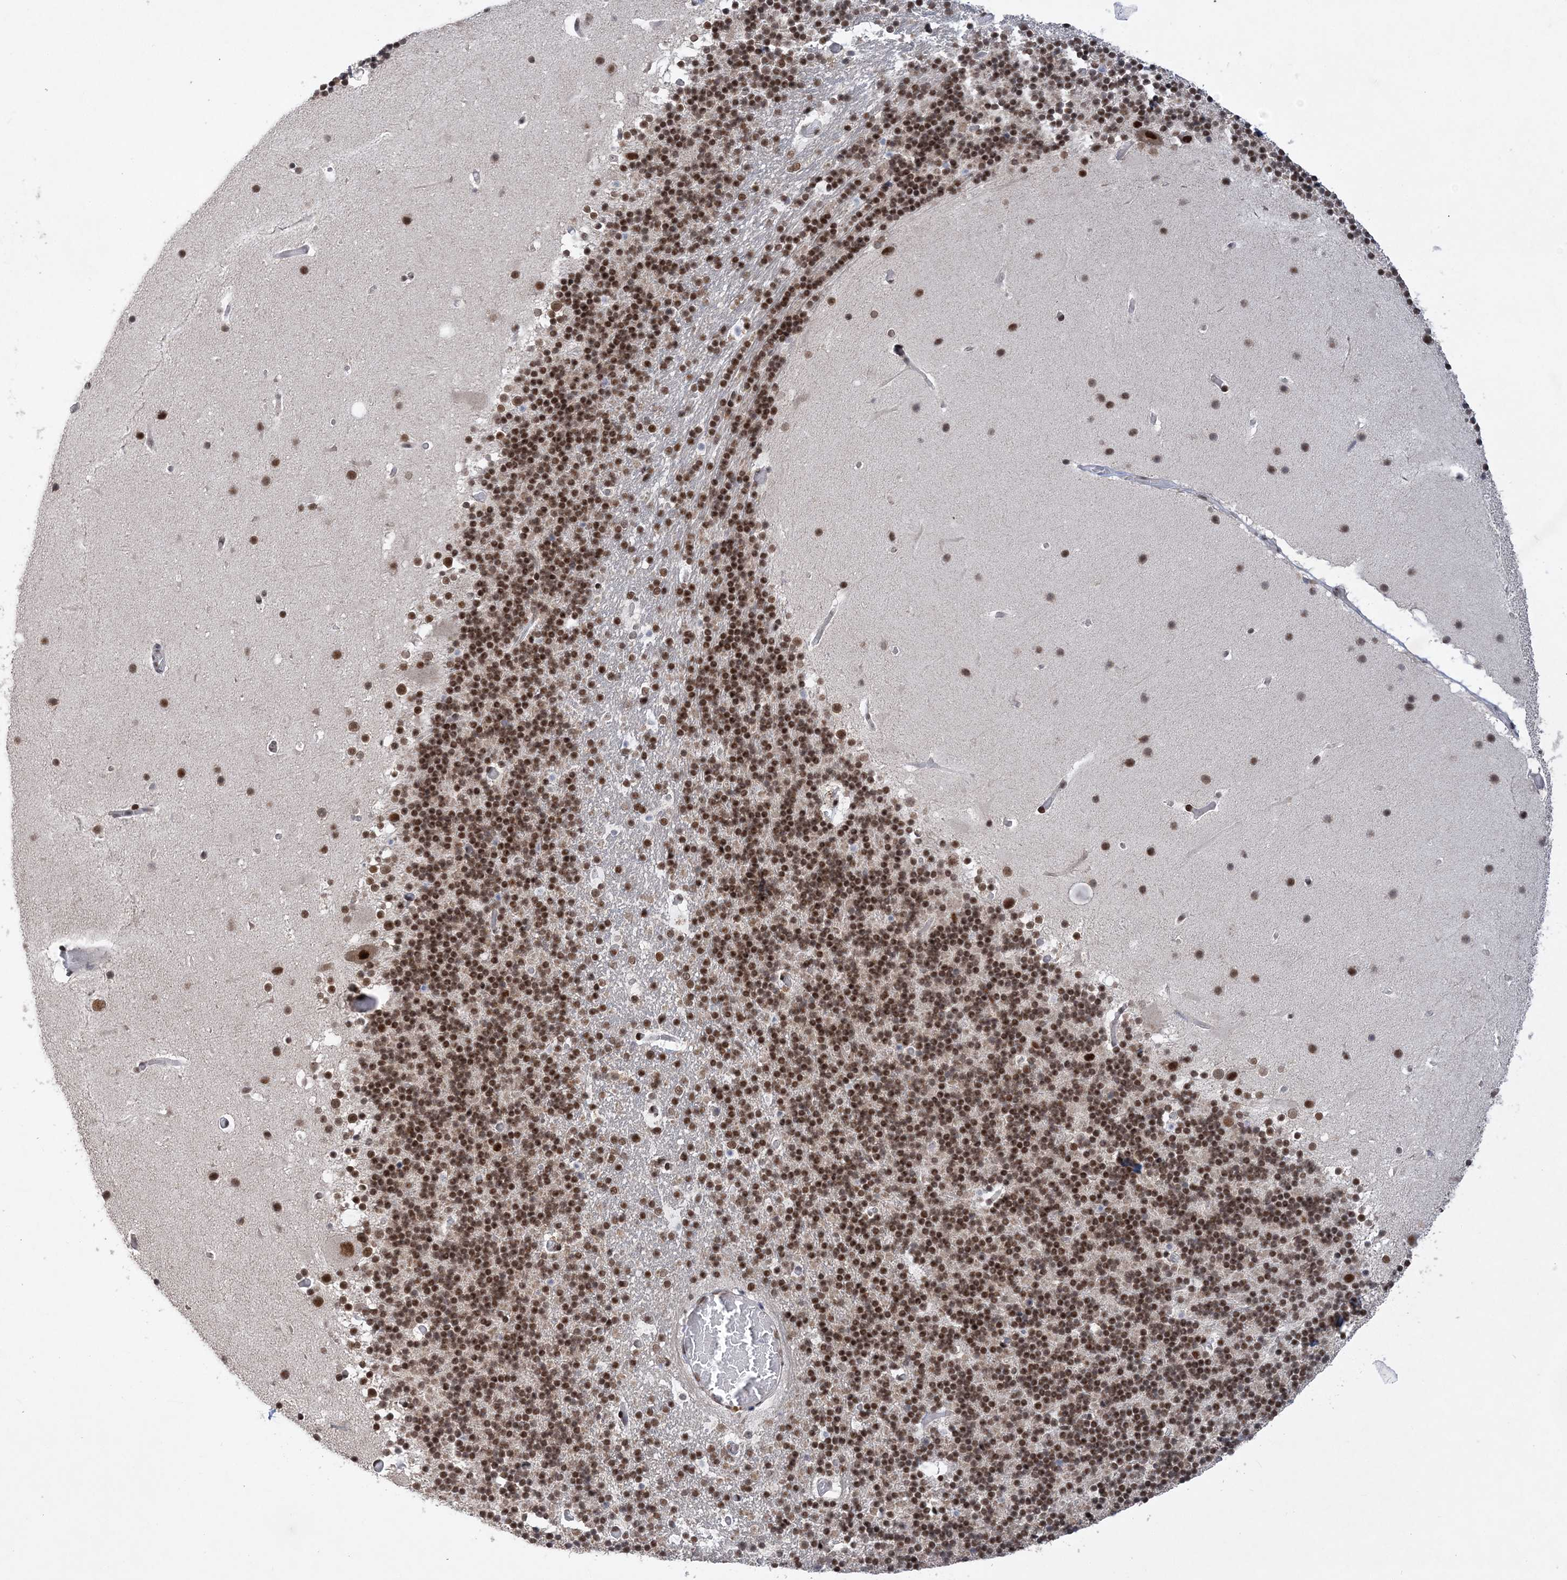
{"staining": {"intensity": "strong", "quantity": "25%-75%", "location": "nuclear"}, "tissue": "cerebellum", "cell_type": "Cells in granular layer", "image_type": "normal", "snomed": [{"axis": "morphology", "description": "Normal tissue, NOS"}, {"axis": "topography", "description": "Cerebellum"}], "caption": "Brown immunohistochemical staining in unremarkable human cerebellum demonstrates strong nuclear positivity in about 25%-75% of cells in granular layer. Using DAB (3,3'-diaminobenzidine) (brown) and hematoxylin (blue) stains, captured at high magnification using brightfield microscopy.", "gene": "WAC", "patient": {"sex": "male", "age": 57}}